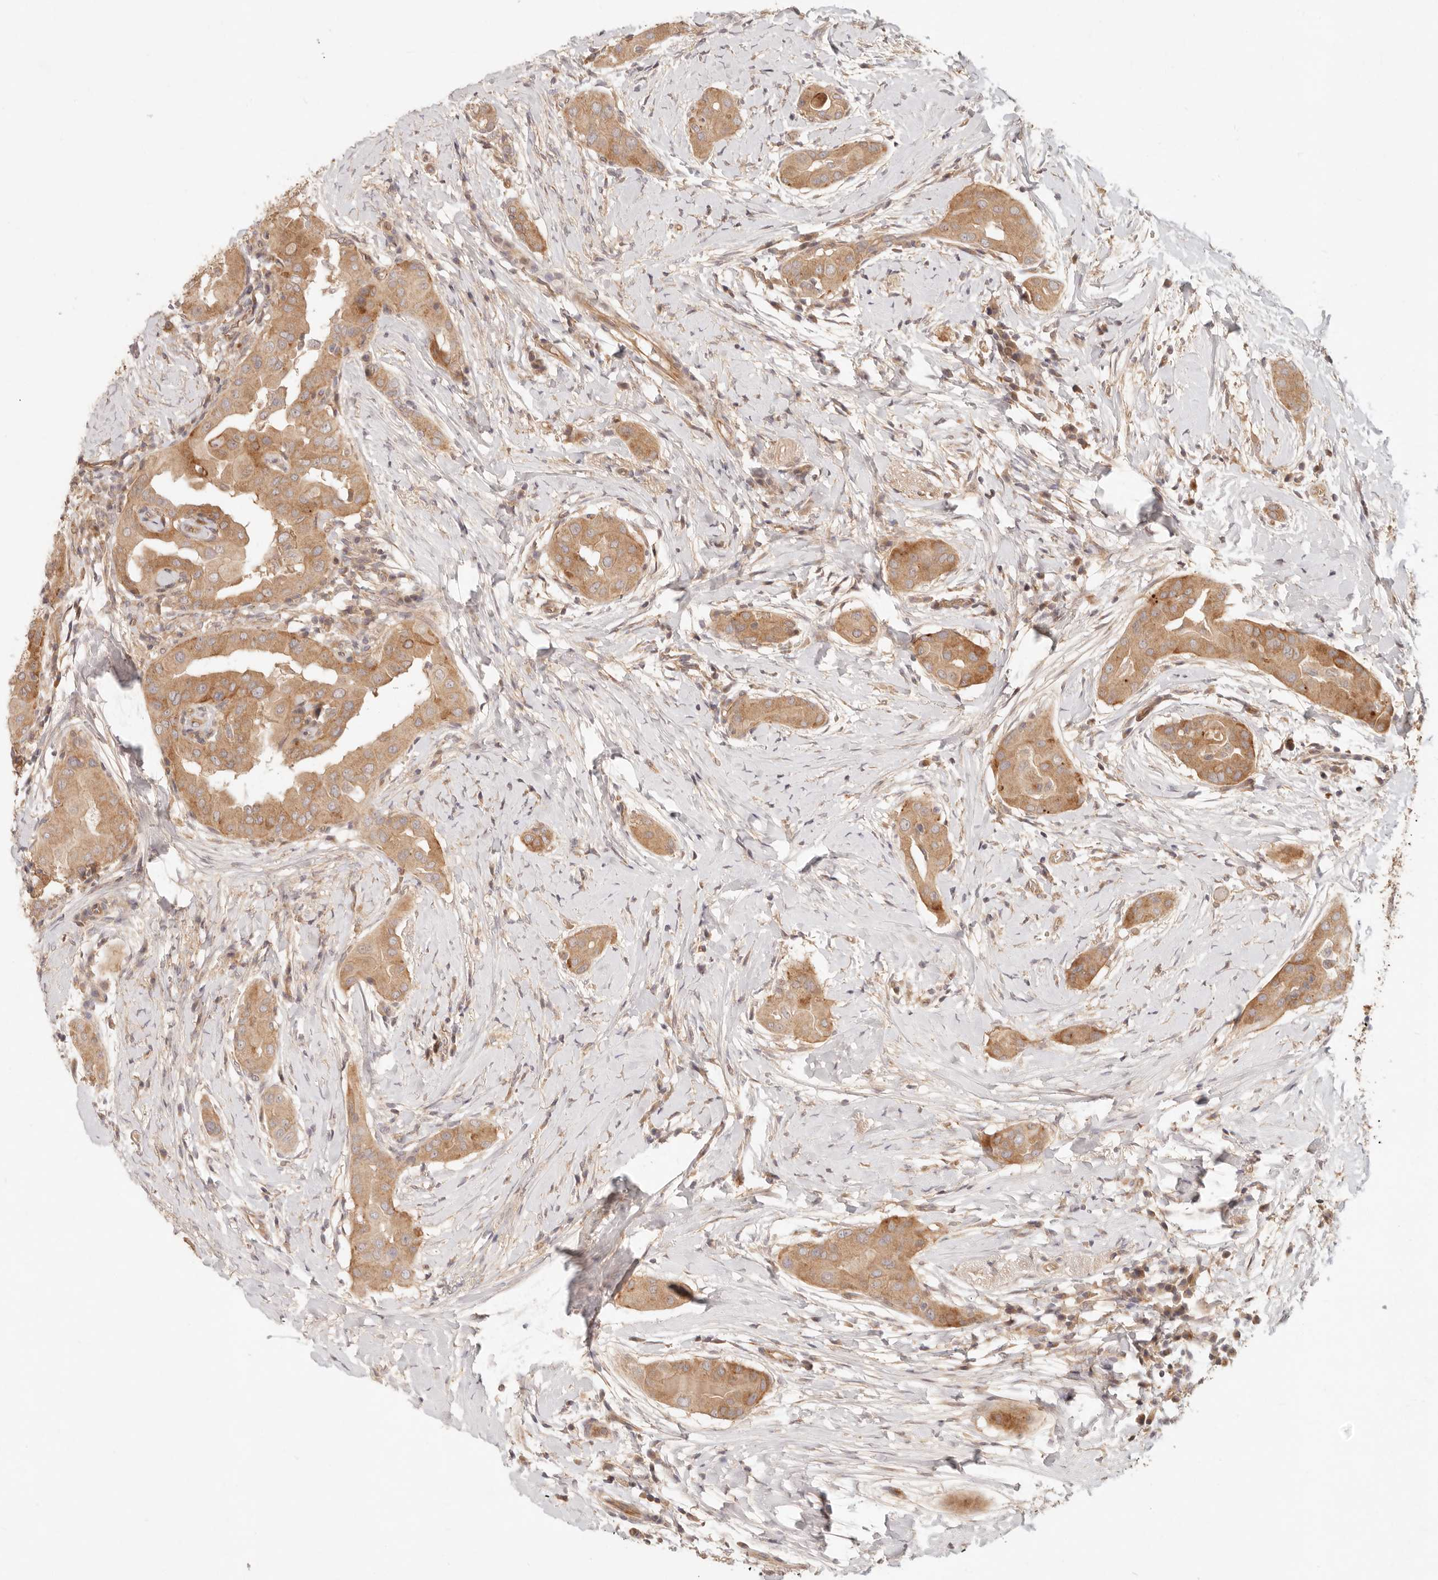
{"staining": {"intensity": "moderate", "quantity": ">75%", "location": "cytoplasmic/membranous"}, "tissue": "thyroid cancer", "cell_type": "Tumor cells", "image_type": "cancer", "snomed": [{"axis": "morphology", "description": "Papillary adenocarcinoma, NOS"}, {"axis": "topography", "description": "Thyroid gland"}], "caption": "Papillary adenocarcinoma (thyroid) tissue shows moderate cytoplasmic/membranous positivity in about >75% of tumor cells, visualized by immunohistochemistry.", "gene": "PPP1R3B", "patient": {"sex": "male", "age": 33}}